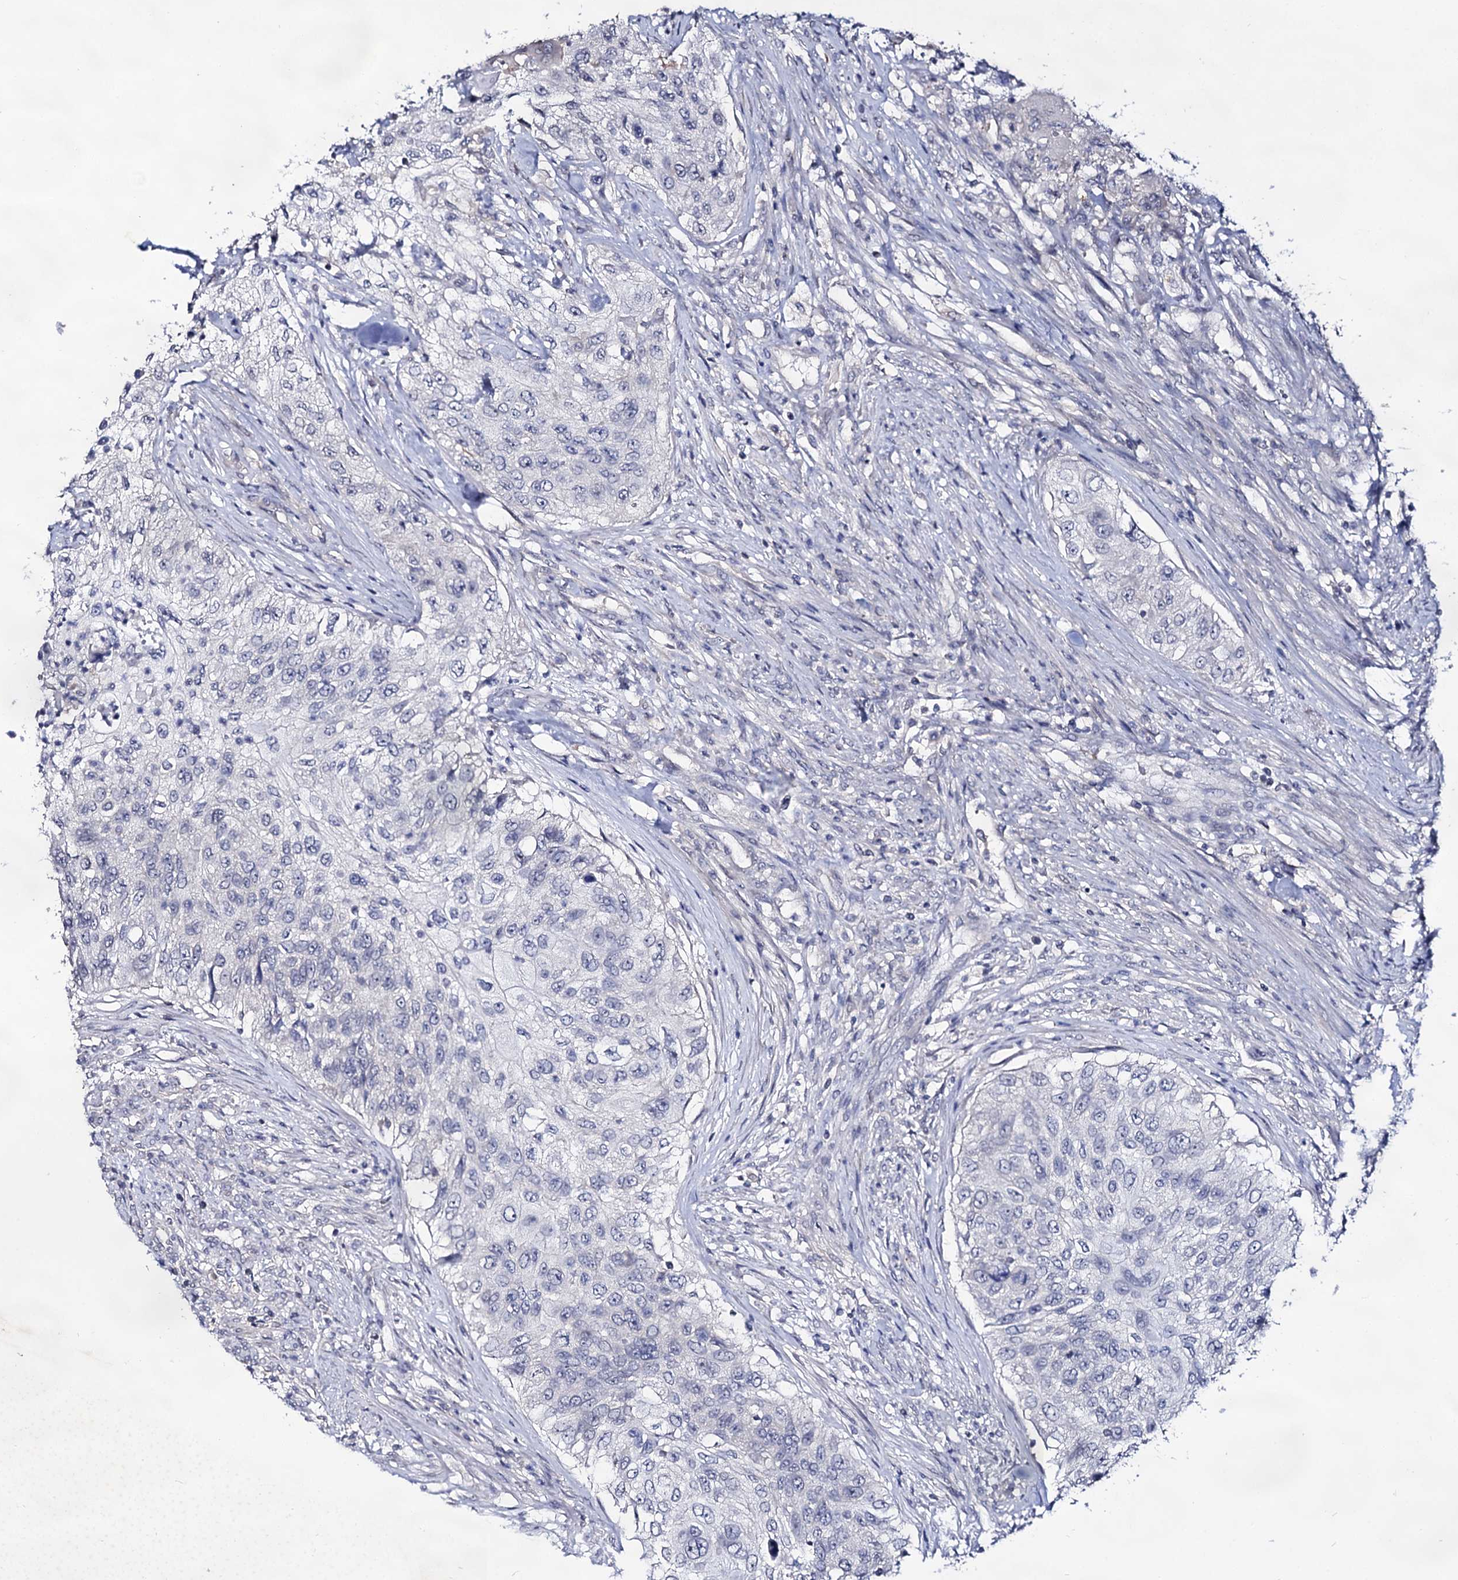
{"staining": {"intensity": "negative", "quantity": "none", "location": "none"}, "tissue": "urothelial cancer", "cell_type": "Tumor cells", "image_type": "cancer", "snomed": [{"axis": "morphology", "description": "Urothelial carcinoma, High grade"}, {"axis": "topography", "description": "Urinary bladder"}], "caption": "A high-resolution histopathology image shows immunohistochemistry (IHC) staining of urothelial cancer, which reveals no significant staining in tumor cells. The staining was performed using DAB to visualize the protein expression in brown, while the nuclei were stained in blue with hematoxylin (Magnification: 20x).", "gene": "ARFIP2", "patient": {"sex": "female", "age": 60}}